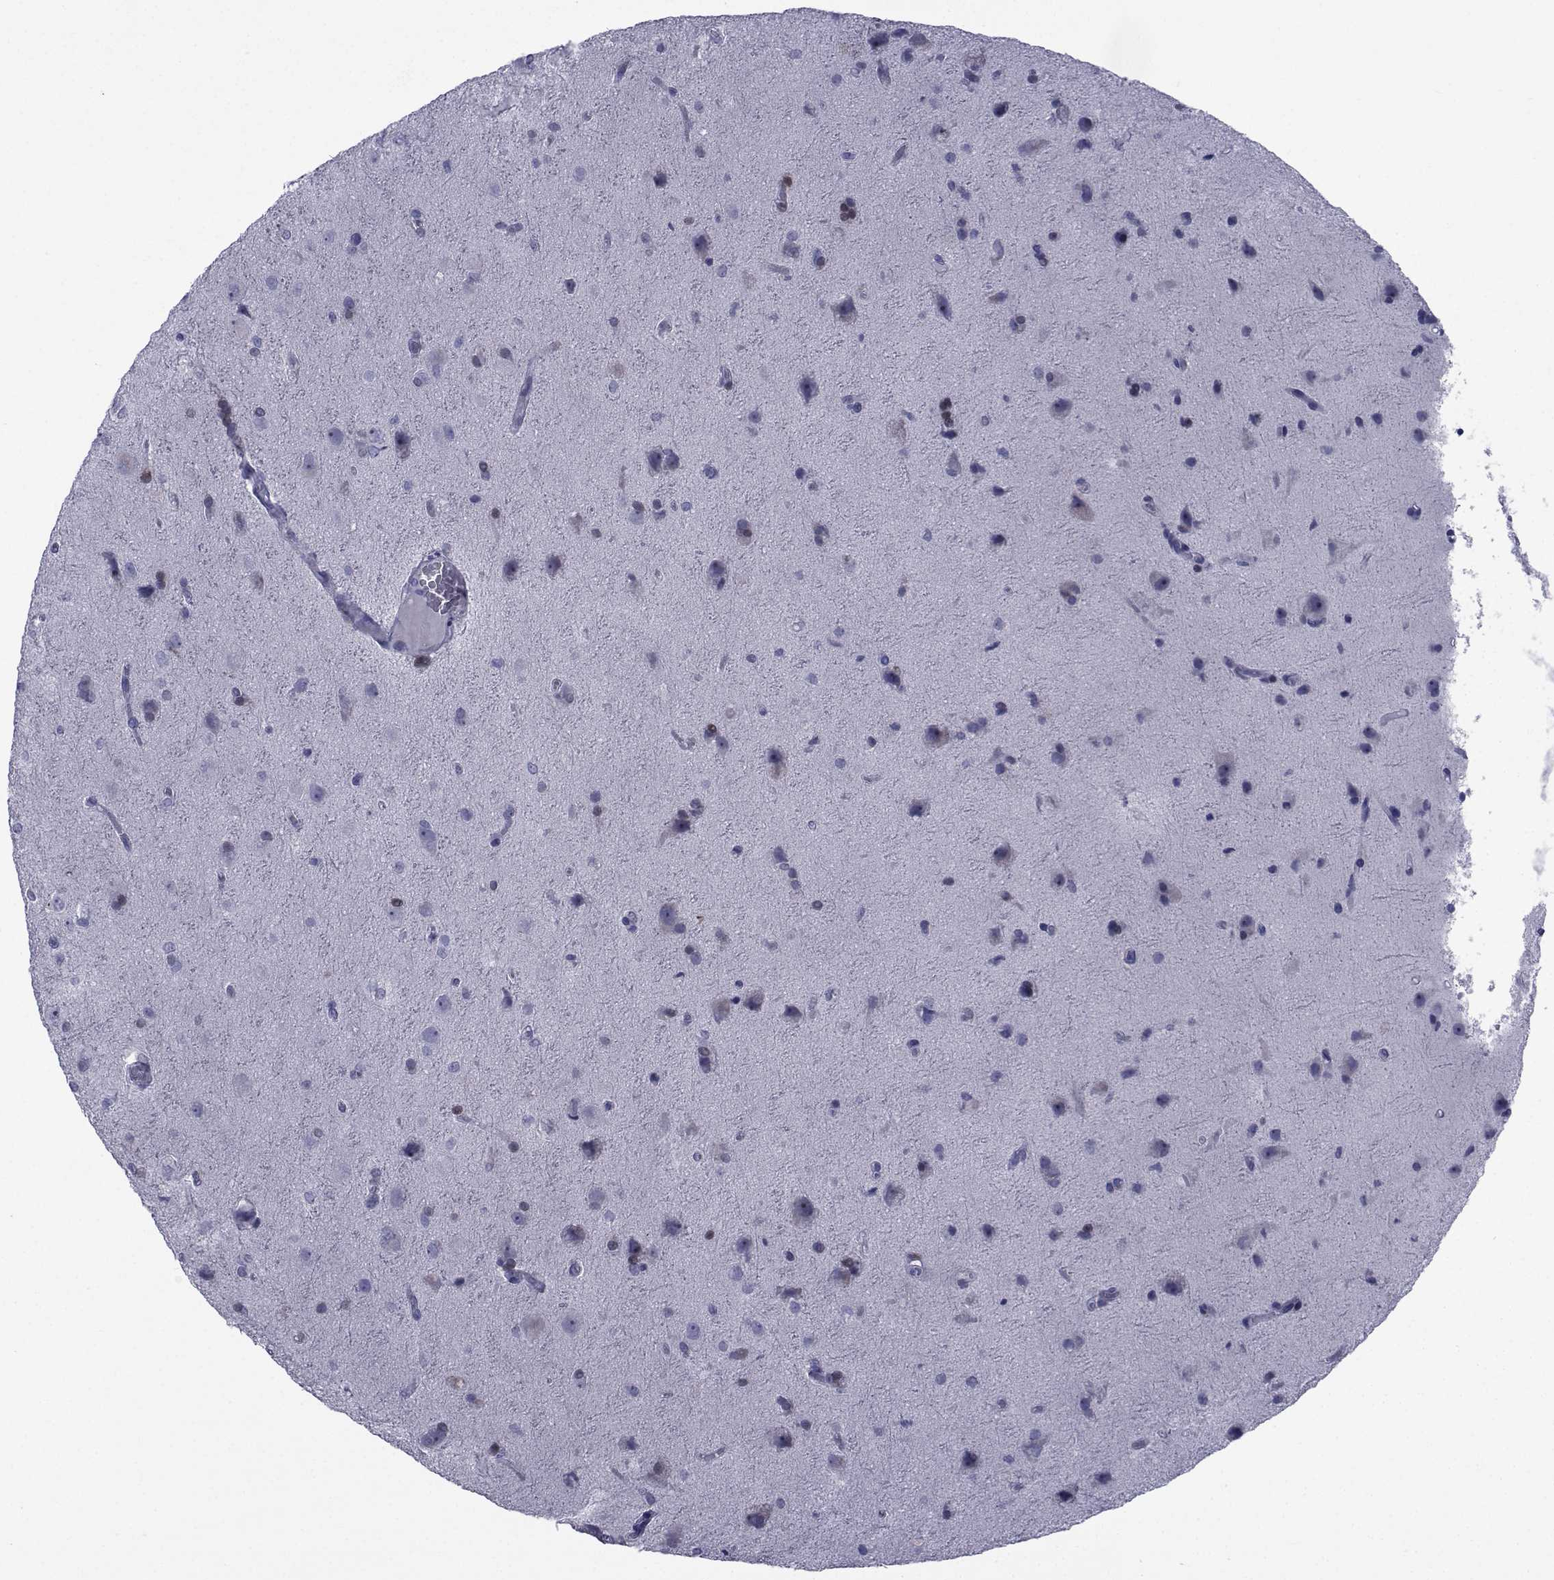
{"staining": {"intensity": "negative", "quantity": "none", "location": "none"}, "tissue": "glioma", "cell_type": "Tumor cells", "image_type": "cancer", "snomed": [{"axis": "morphology", "description": "Glioma, malignant, Low grade"}, {"axis": "topography", "description": "Brain"}], "caption": "Glioma stained for a protein using immunohistochemistry reveals no expression tumor cells.", "gene": "ROPN1", "patient": {"sex": "male", "age": 58}}